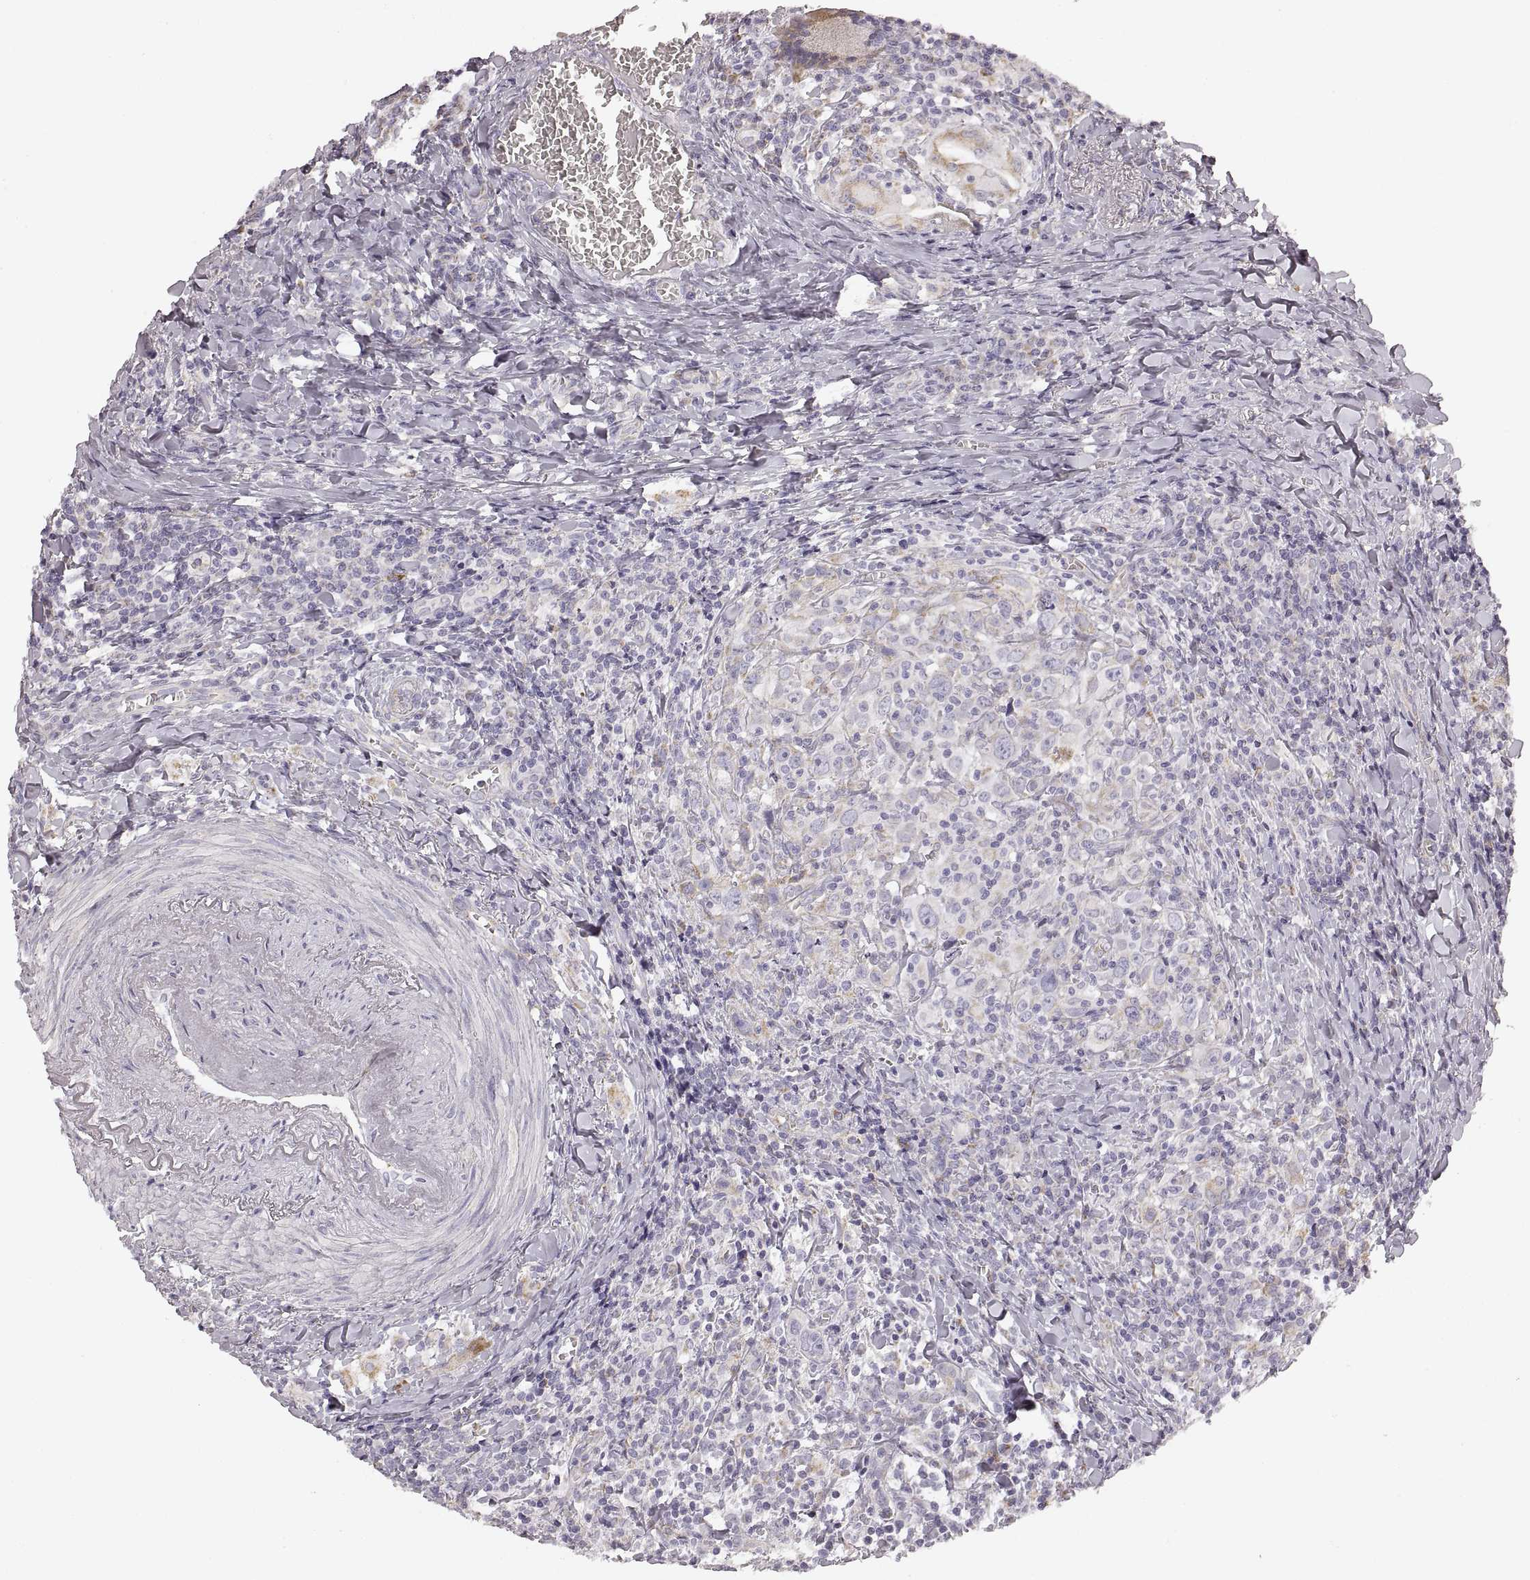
{"staining": {"intensity": "weak", "quantity": "<25%", "location": "cytoplasmic/membranous"}, "tissue": "head and neck cancer", "cell_type": "Tumor cells", "image_type": "cancer", "snomed": [{"axis": "morphology", "description": "Squamous cell carcinoma, NOS"}, {"axis": "topography", "description": "Head-Neck"}], "caption": "Tumor cells are negative for brown protein staining in head and neck cancer (squamous cell carcinoma).", "gene": "RDH13", "patient": {"sex": "female", "age": 95}}